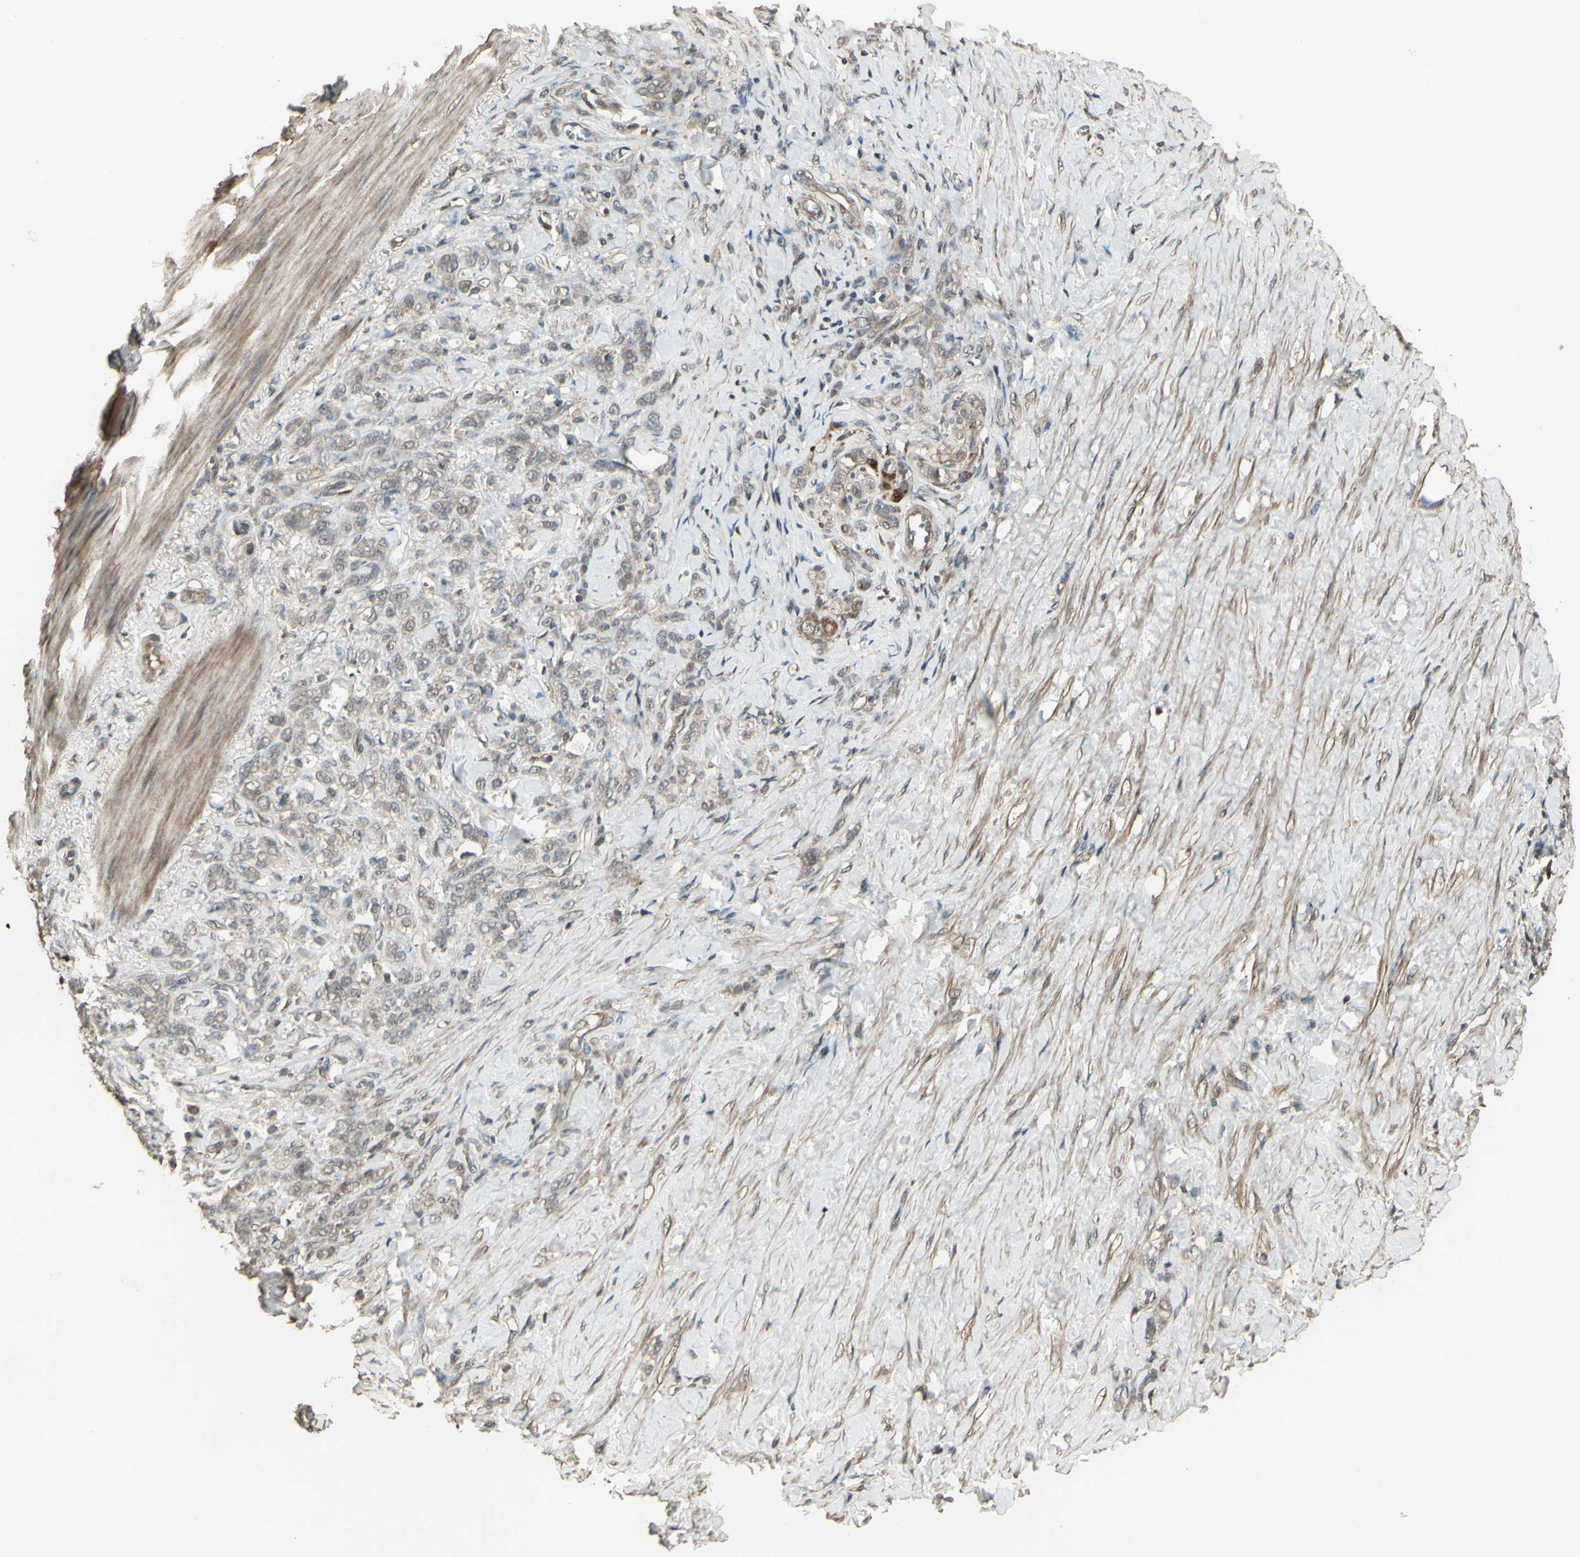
{"staining": {"intensity": "weak", "quantity": ">75%", "location": "cytoplasmic/membranous"}, "tissue": "stomach cancer", "cell_type": "Tumor cells", "image_type": "cancer", "snomed": [{"axis": "morphology", "description": "Adenocarcinoma, NOS"}, {"axis": "topography", "description": "Stomach"}], "caption": "Adenocarcinoma (stomach) stained for a protein exhibits weak cytoplasmic/membranous positivity in tumor cells. (DAB = brown stain, brightfield microscopy at high magnification).", "gene": "GNAS", "patient": {"sex": "male", "age": 82}}